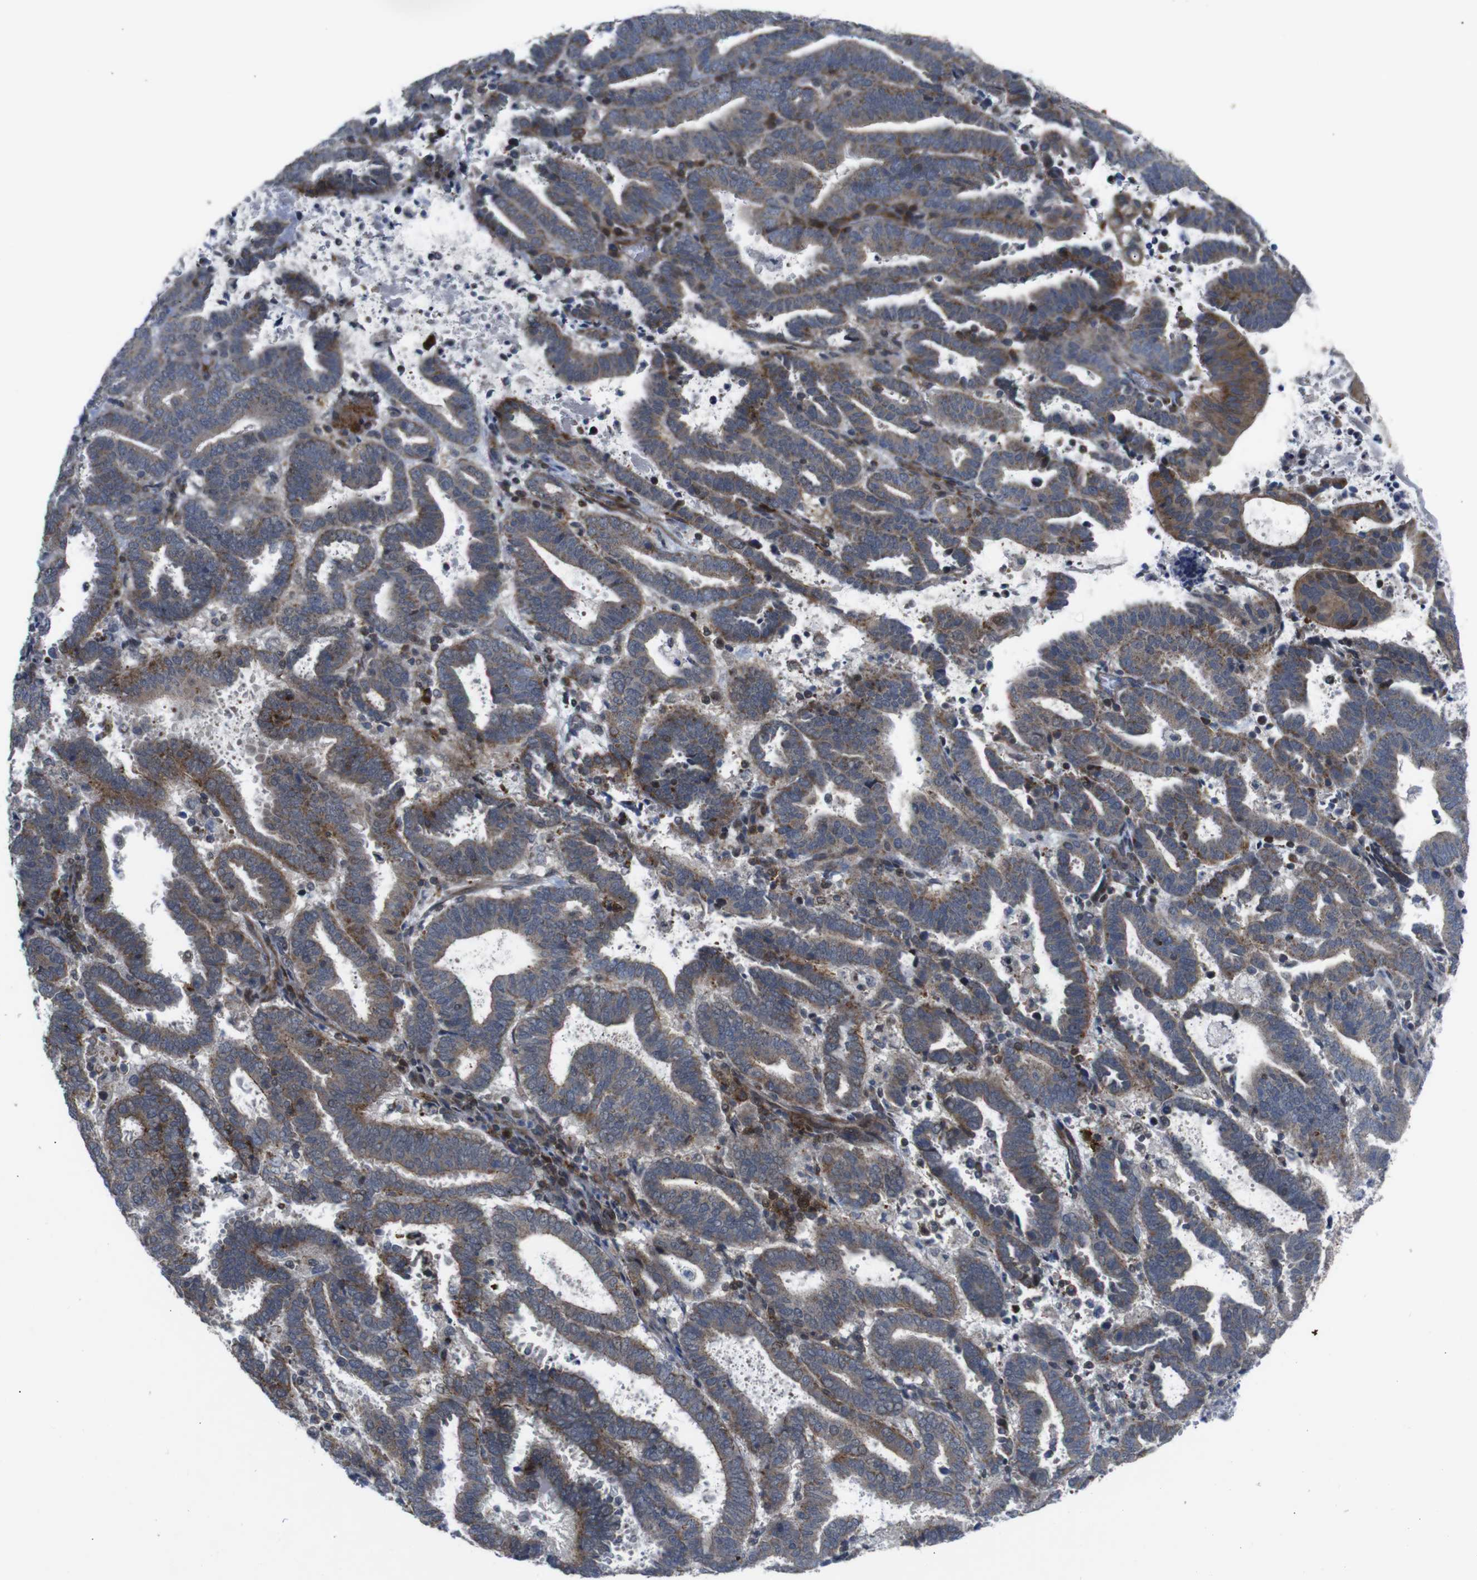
{"staining": {"intensity": "moderate", "quantity": ">75%", "location": "cytoplasmic/membranous"}, "tissue": "endometrial cancer", "cell_type": "Tumor cells", "image_type": "cancer", "snomed": [{"axis": "morphology", "description": "Adenocarcinoma, NOS"}, {"axis": "topography", "description": "Uterus"}], "caption": "Immunohistochemistry (IHC) of endometrial cancer (adenocarcinoma) reveals medium levels of moderate cytoplasmic/membranous positivity in about >75% of tumor cells. (DAB (3,3'-diaminobenzidine) IHC with brightfield microscopy, high magnification).", "gene": "ATP7B", "patient": {"sex": "female", "age": 83}}